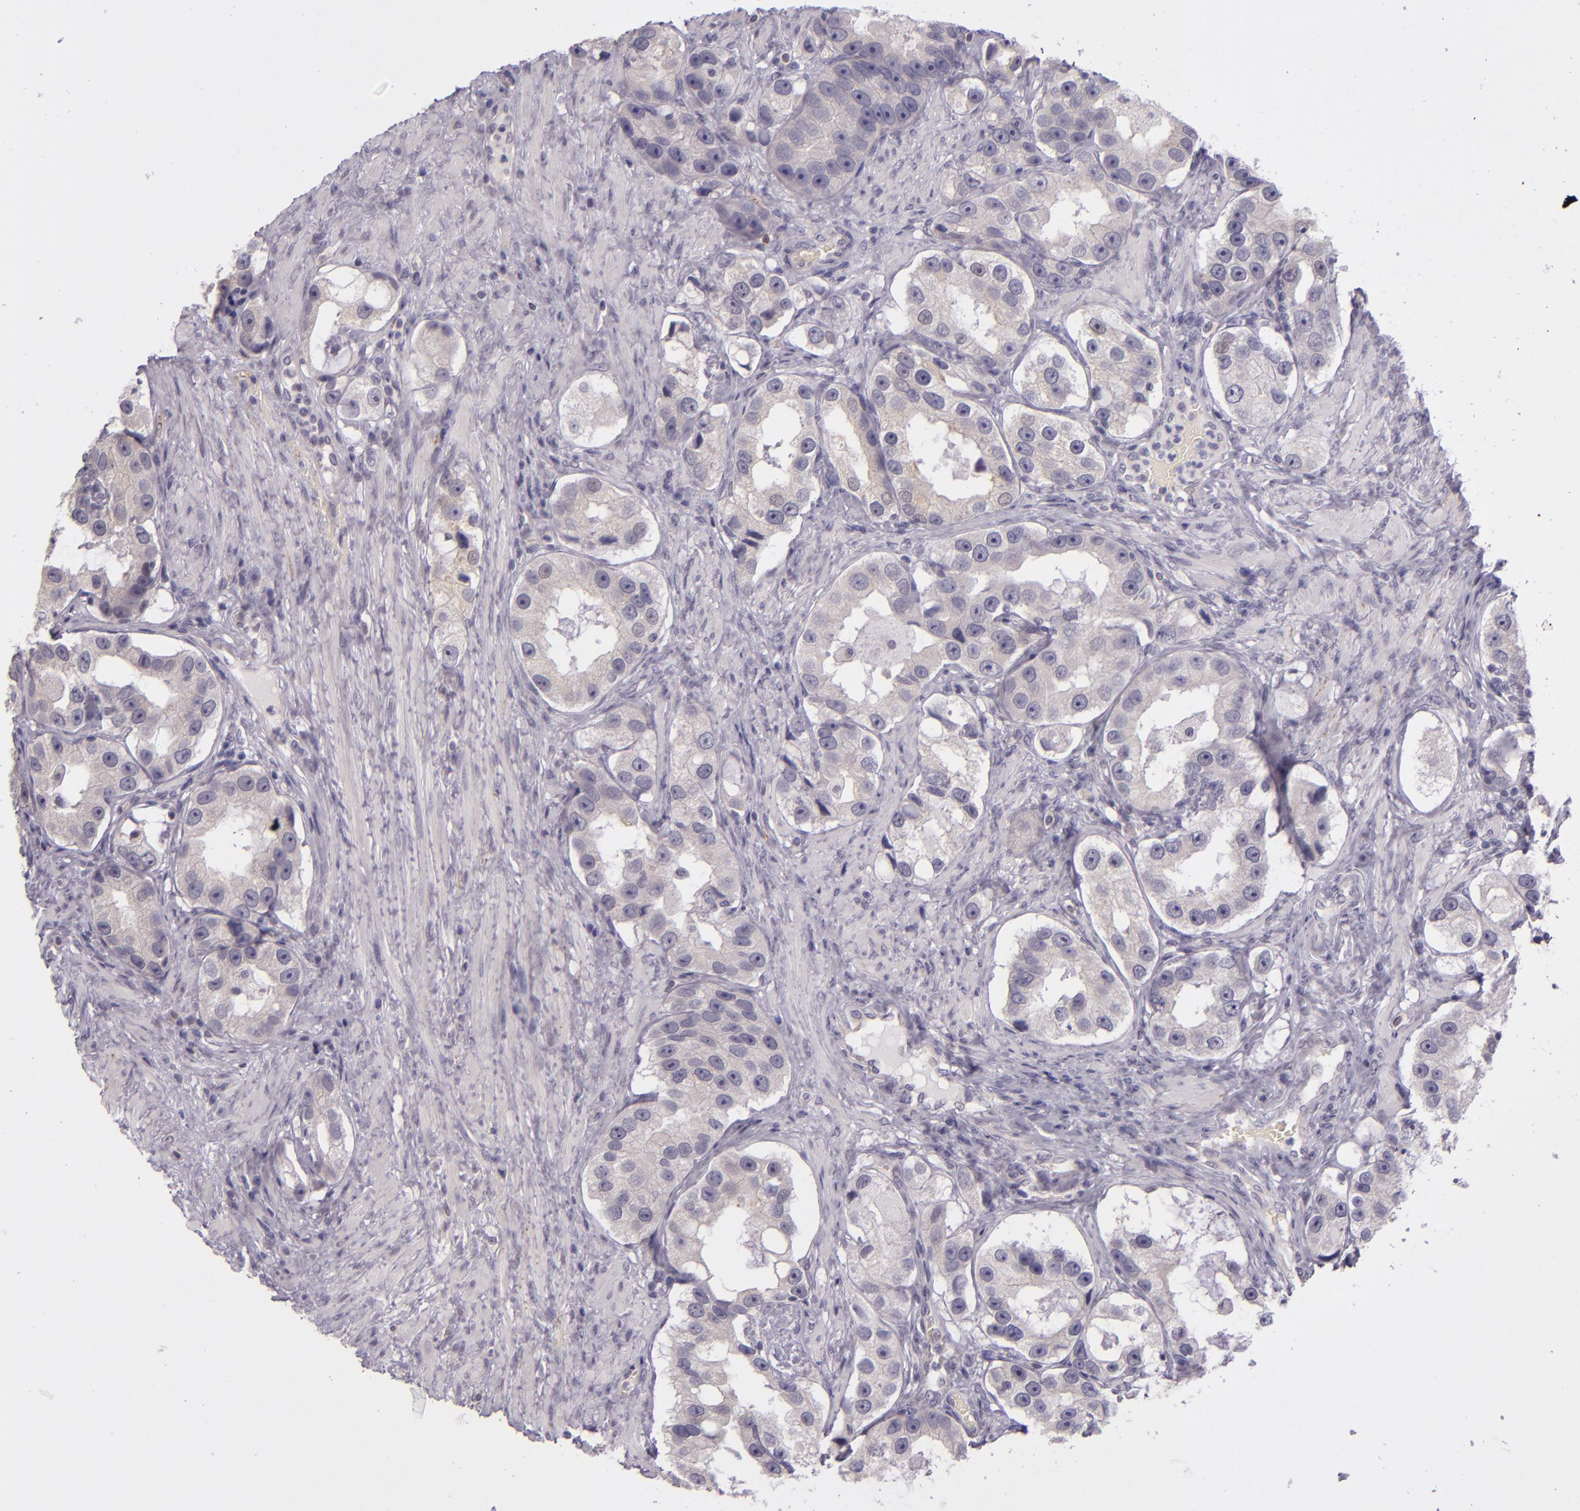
{"staining": {"intensity": "negative", "quantity": "none", "location": "none"}, "tissue": "prostate cancer", "cell_type": "Tumor cells", "image_type": "cancer", "snomed": [{"axis": "morphology", "description": "Adenocarcinoma, High grade"}, {"axis": "topography", "description": "Prostate"}], "caption": "Immunohistochemistry (IHC) micrograph of neoplastic tissue: prostate cancer (adenocarcinoma (high-grade)) stained with DAB (3,3'-diaminobenzidine) reveals no significant protein positivity in tumor cells.", "gene": "SNCB", "patient": {"sex": "male", "age": 63}}